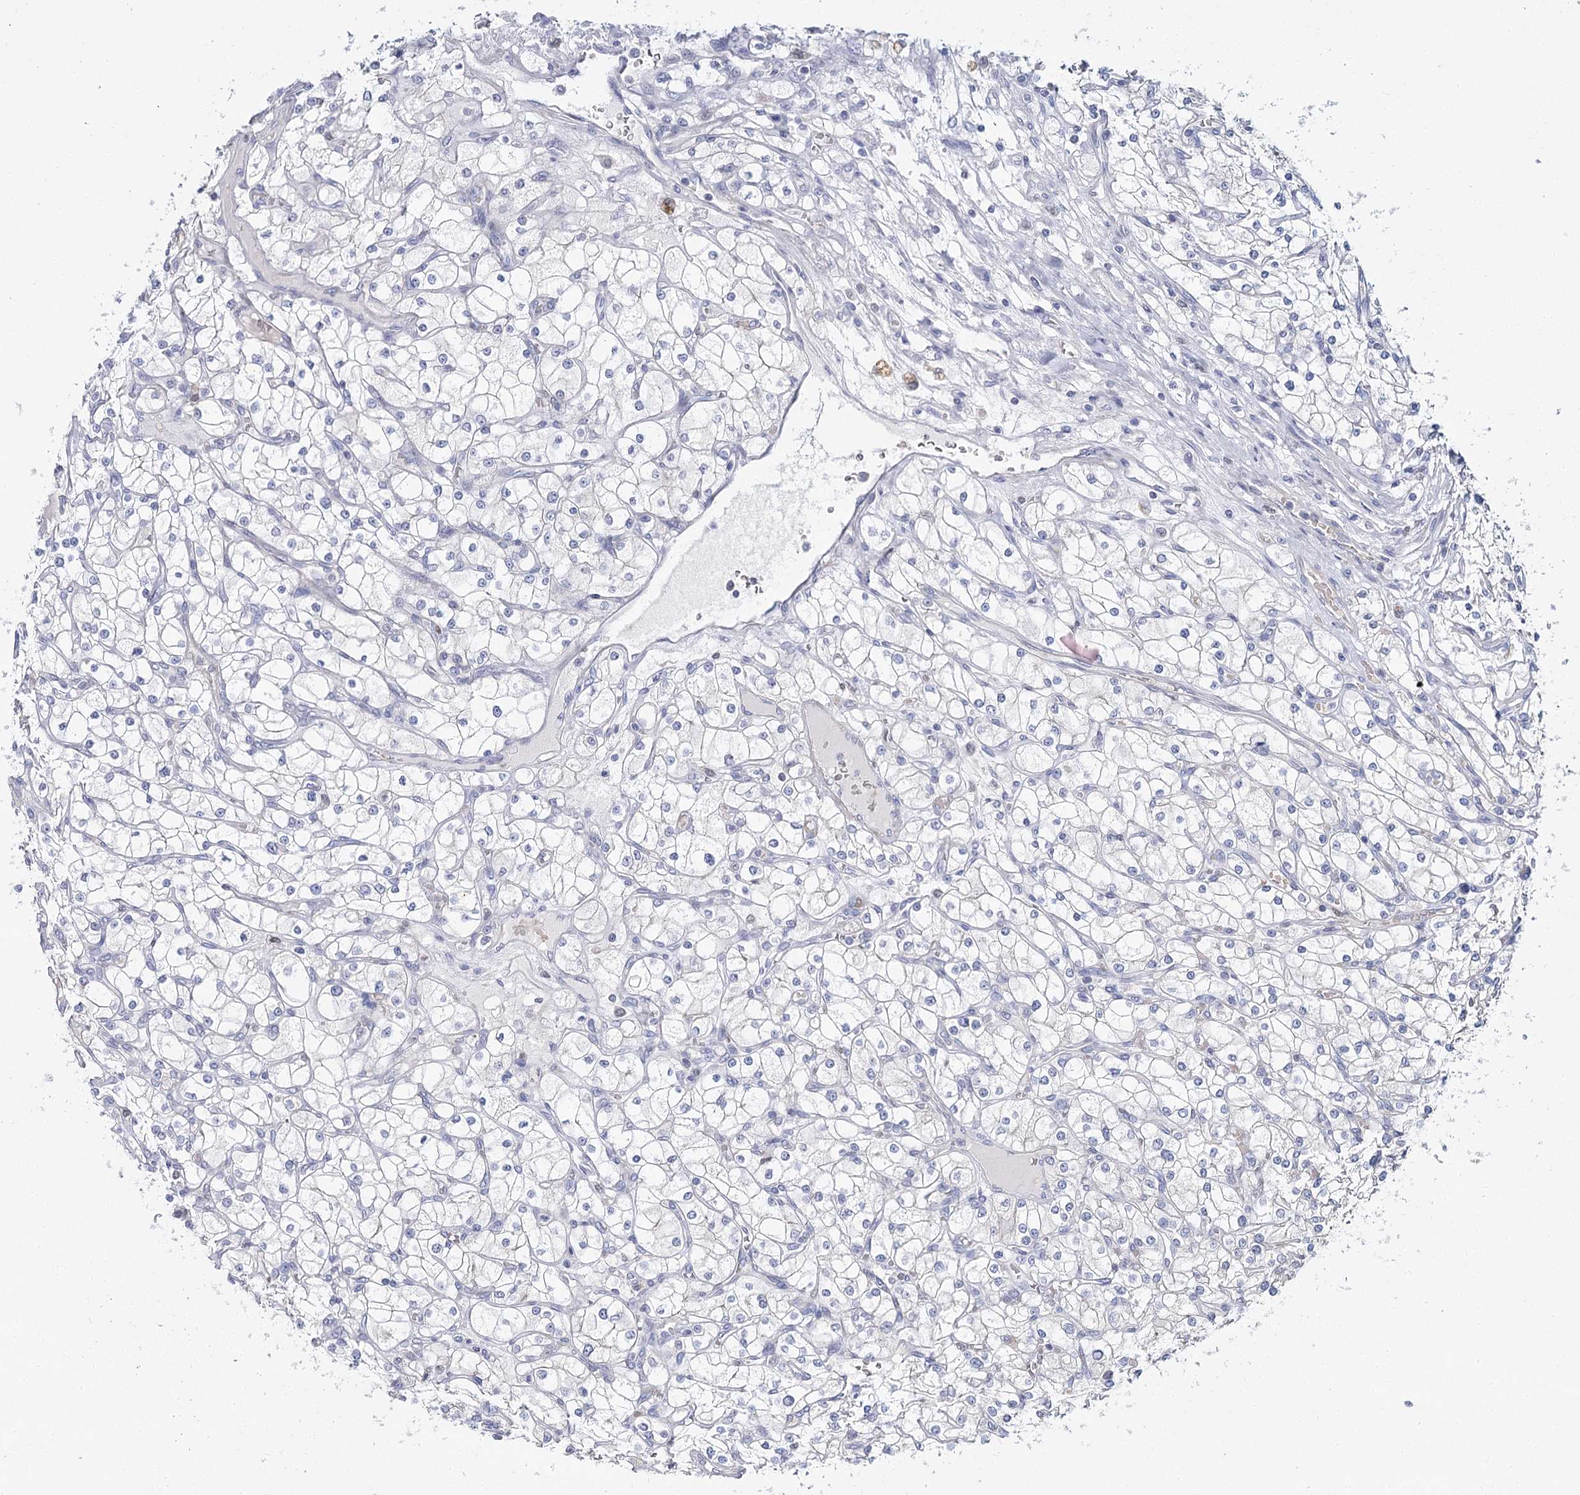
{"staining": {"intensity": "negative", "quantity": "none", "location": "none"}, "tissue": "renal cancer", "cell_type": "Tumor cells", "image_type": "cancer", "snomed": [{"axis": "morphology", "description": "Adenocarcinoma, NOS"}, {"axis": "topography", "description": "Kidney"}], "caption": "An IHC micrograph of renal adenocarcinoma is shown. There is no staining in tumor cells of renal adenocarcinoma.", "gene": "IGSF3", "patient": {"sex": "male", "age": 80}}